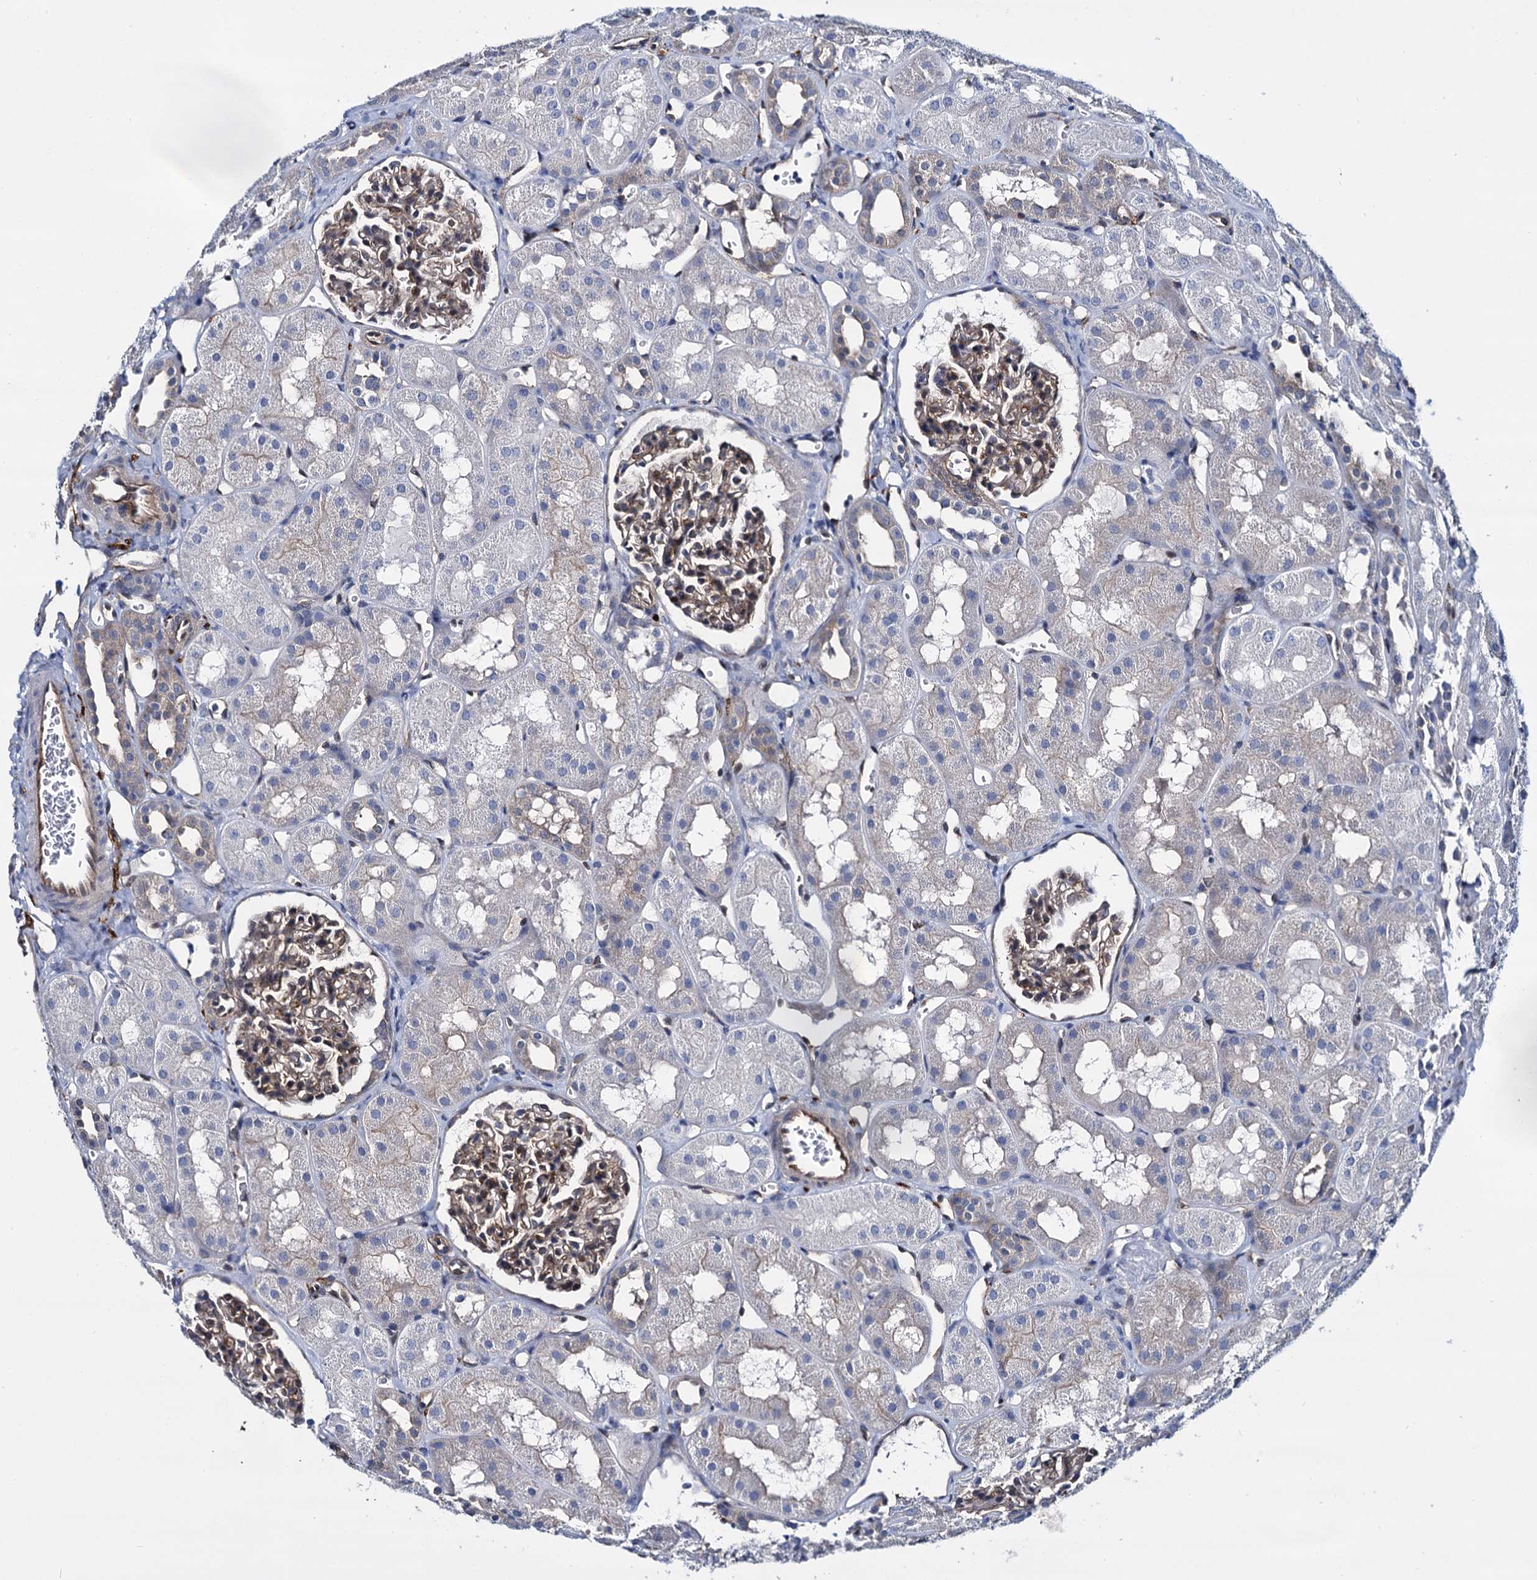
{"staining": {"intensity": "moderate", "quantity": ">75%", "location": "cytoplasmic/membranous"}, "tissue": "kidney", "cell_type": "Cells in glomeruli", "image_type": "normal", "snomed": [{"axis": "morphology", "description": "Normal tissue, NOS"}, {"axis": "topography", "description": "Kidney"}, {"axis": "topography", "description": "Urinary bladder"}], "caption": "DAB (3,3'-diaminobenzidine) immunohistochemical staining of normal kidney exhibits moderate cytoplasmic/membranous protein expression in approximately >75% of cells in glomeruli.", "gene": "STXBP1", "patient": {"sex": "male", "age": 16}}